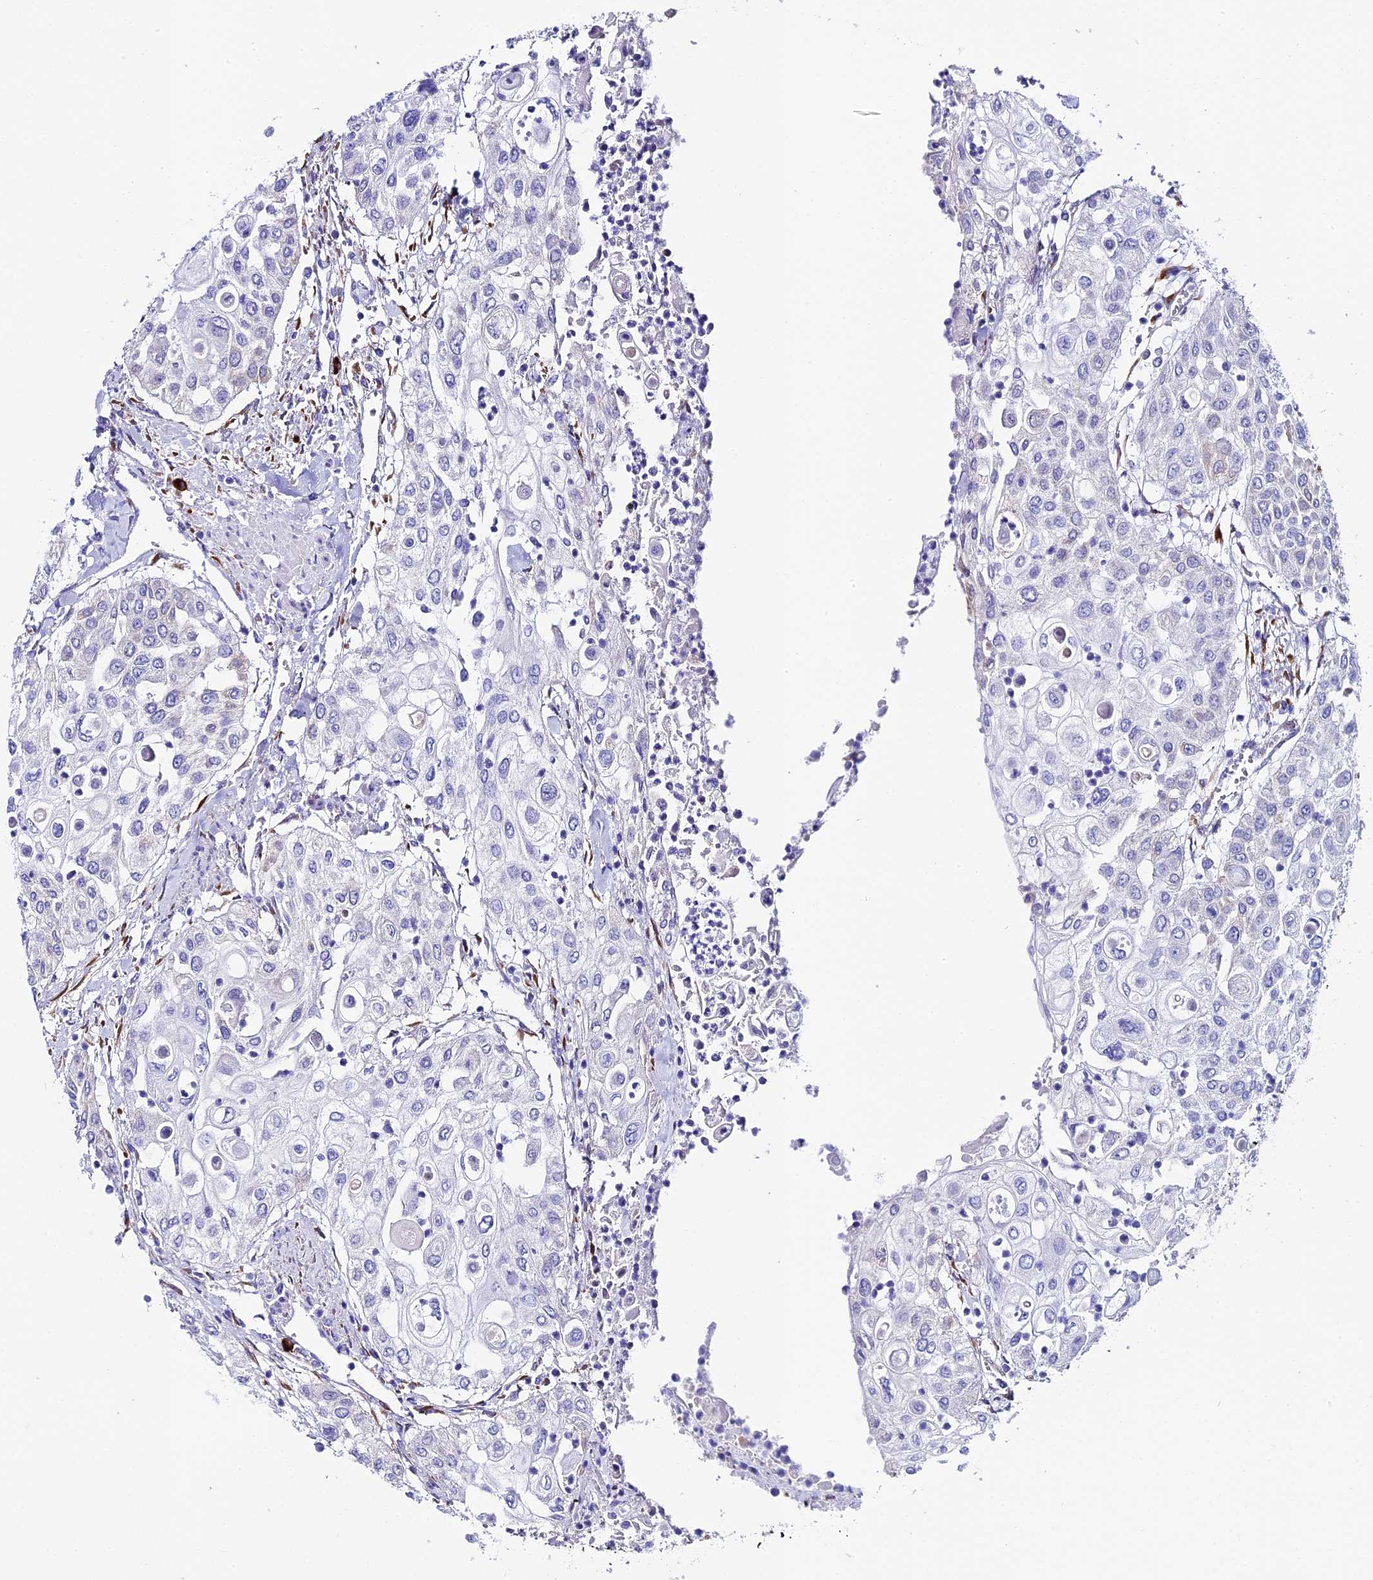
{"staining": {"intensity": "negative", "quantity": "none", "location": "none"}, "tissue": "urothelial cancer", "cell_type": "Tumor cells", "image_type": "cancer", "snomed": [{"axis": "morphology", "description": "Urothelial carcinoma, High grade"}, {"axis": "topography", "description": "Urinary bladder"}], "caption": "Immunohistochemistry image of neoplastic tissue: high-grade urothelial carcinoma stained with DAB (3,3'-diaminobenzidine) displays no significant protein expression in tumor cells.", "gene": "FKBP11", "patient": {"sex": "female", "age": 79}}